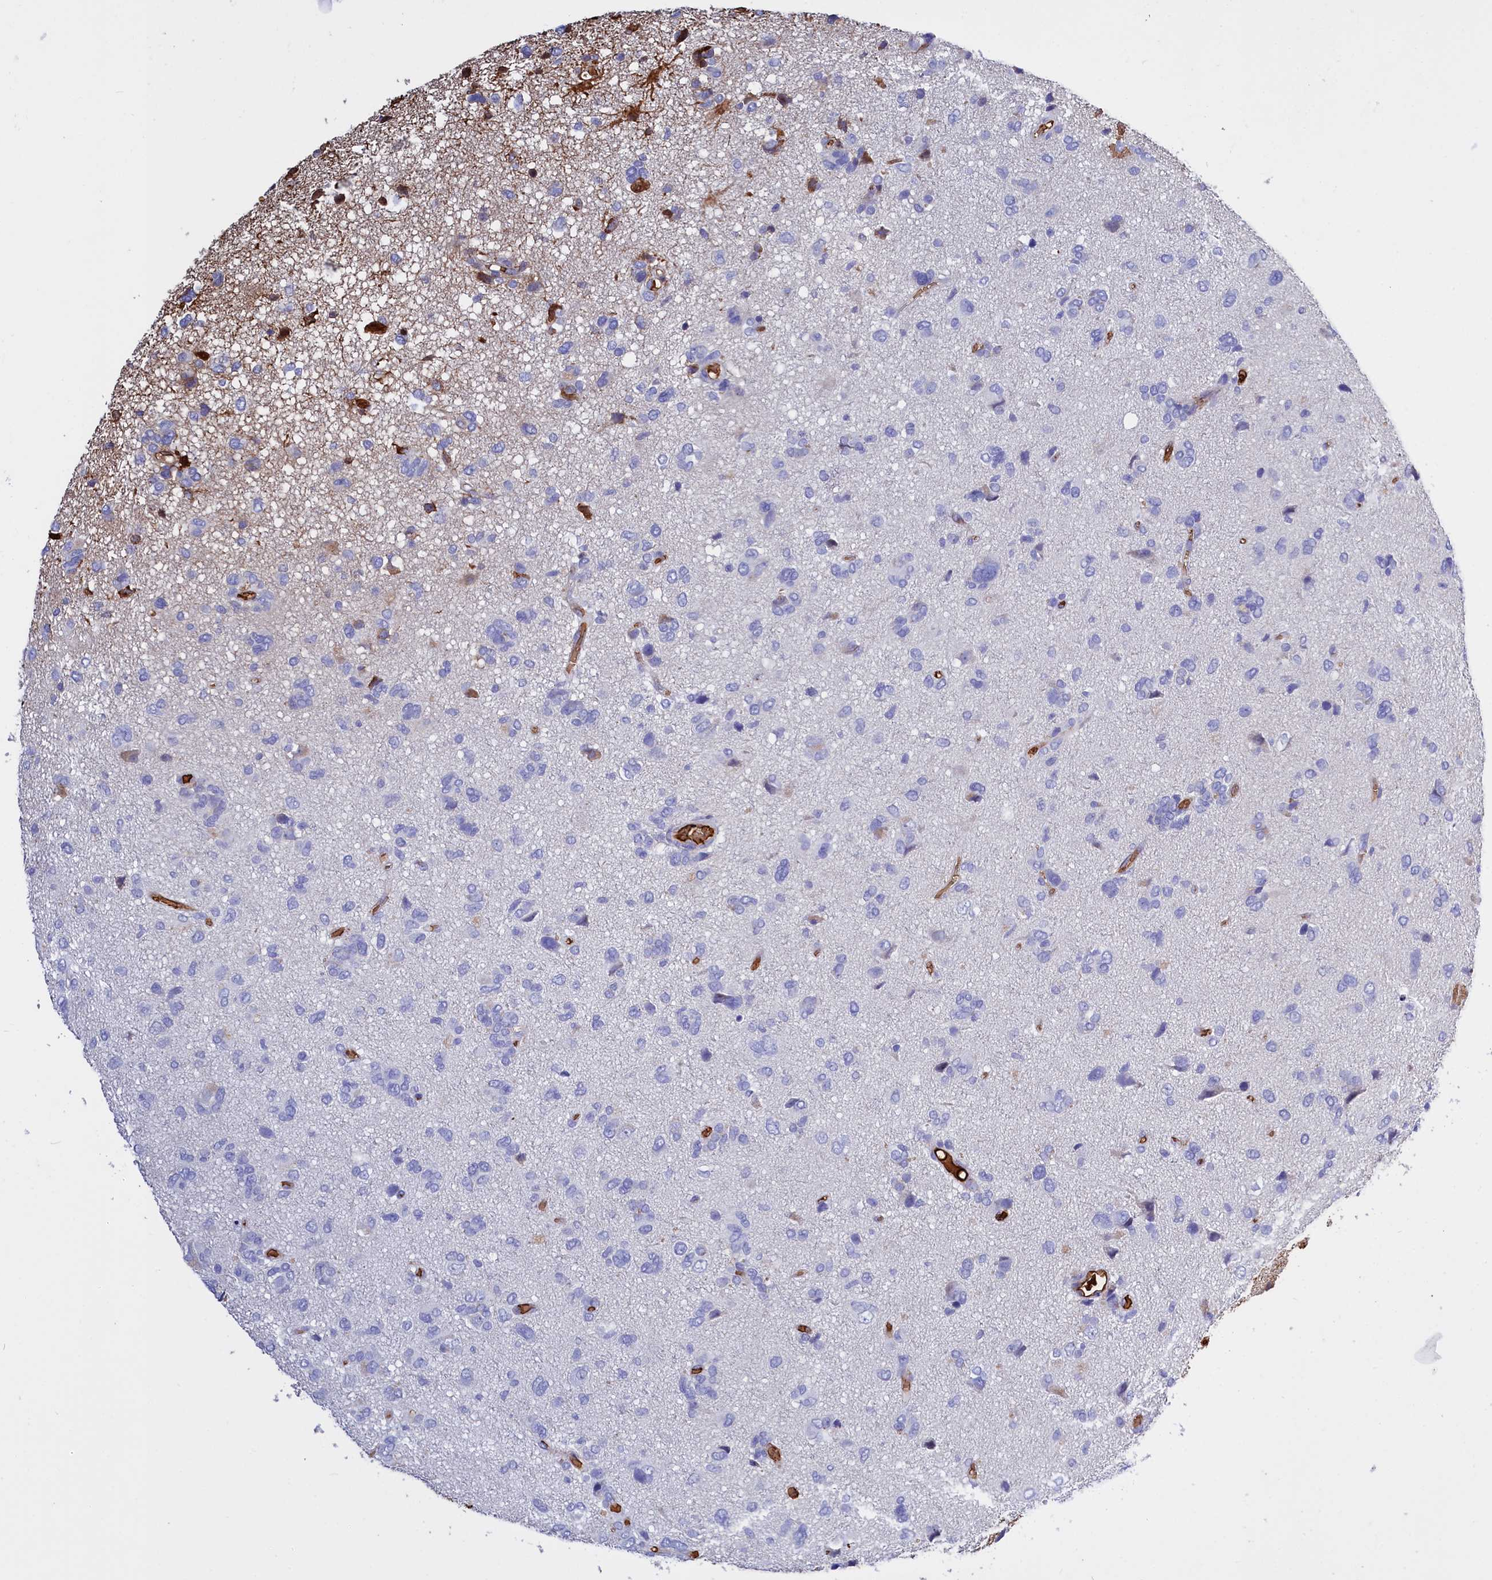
{"staining": {"intensity": "negative", "quantity": "none", "location": "none"}, "tissue": "glioma", "cell_type": "Tumor cells", "image_type": "cancer", "snomed": [{"axis": "morphology", "description": "Glioma, malignant, High grade"}, {"axis": "topography", "description": "Brain"}], "caption": "Immunohistochemistry histopathology image of neoplastic tissue: glioma stained with DAB exhibits no significant protein staining in tumor cells.", "gene": "RPUSD3", "patient": {"sex": "female", "age": 59}}